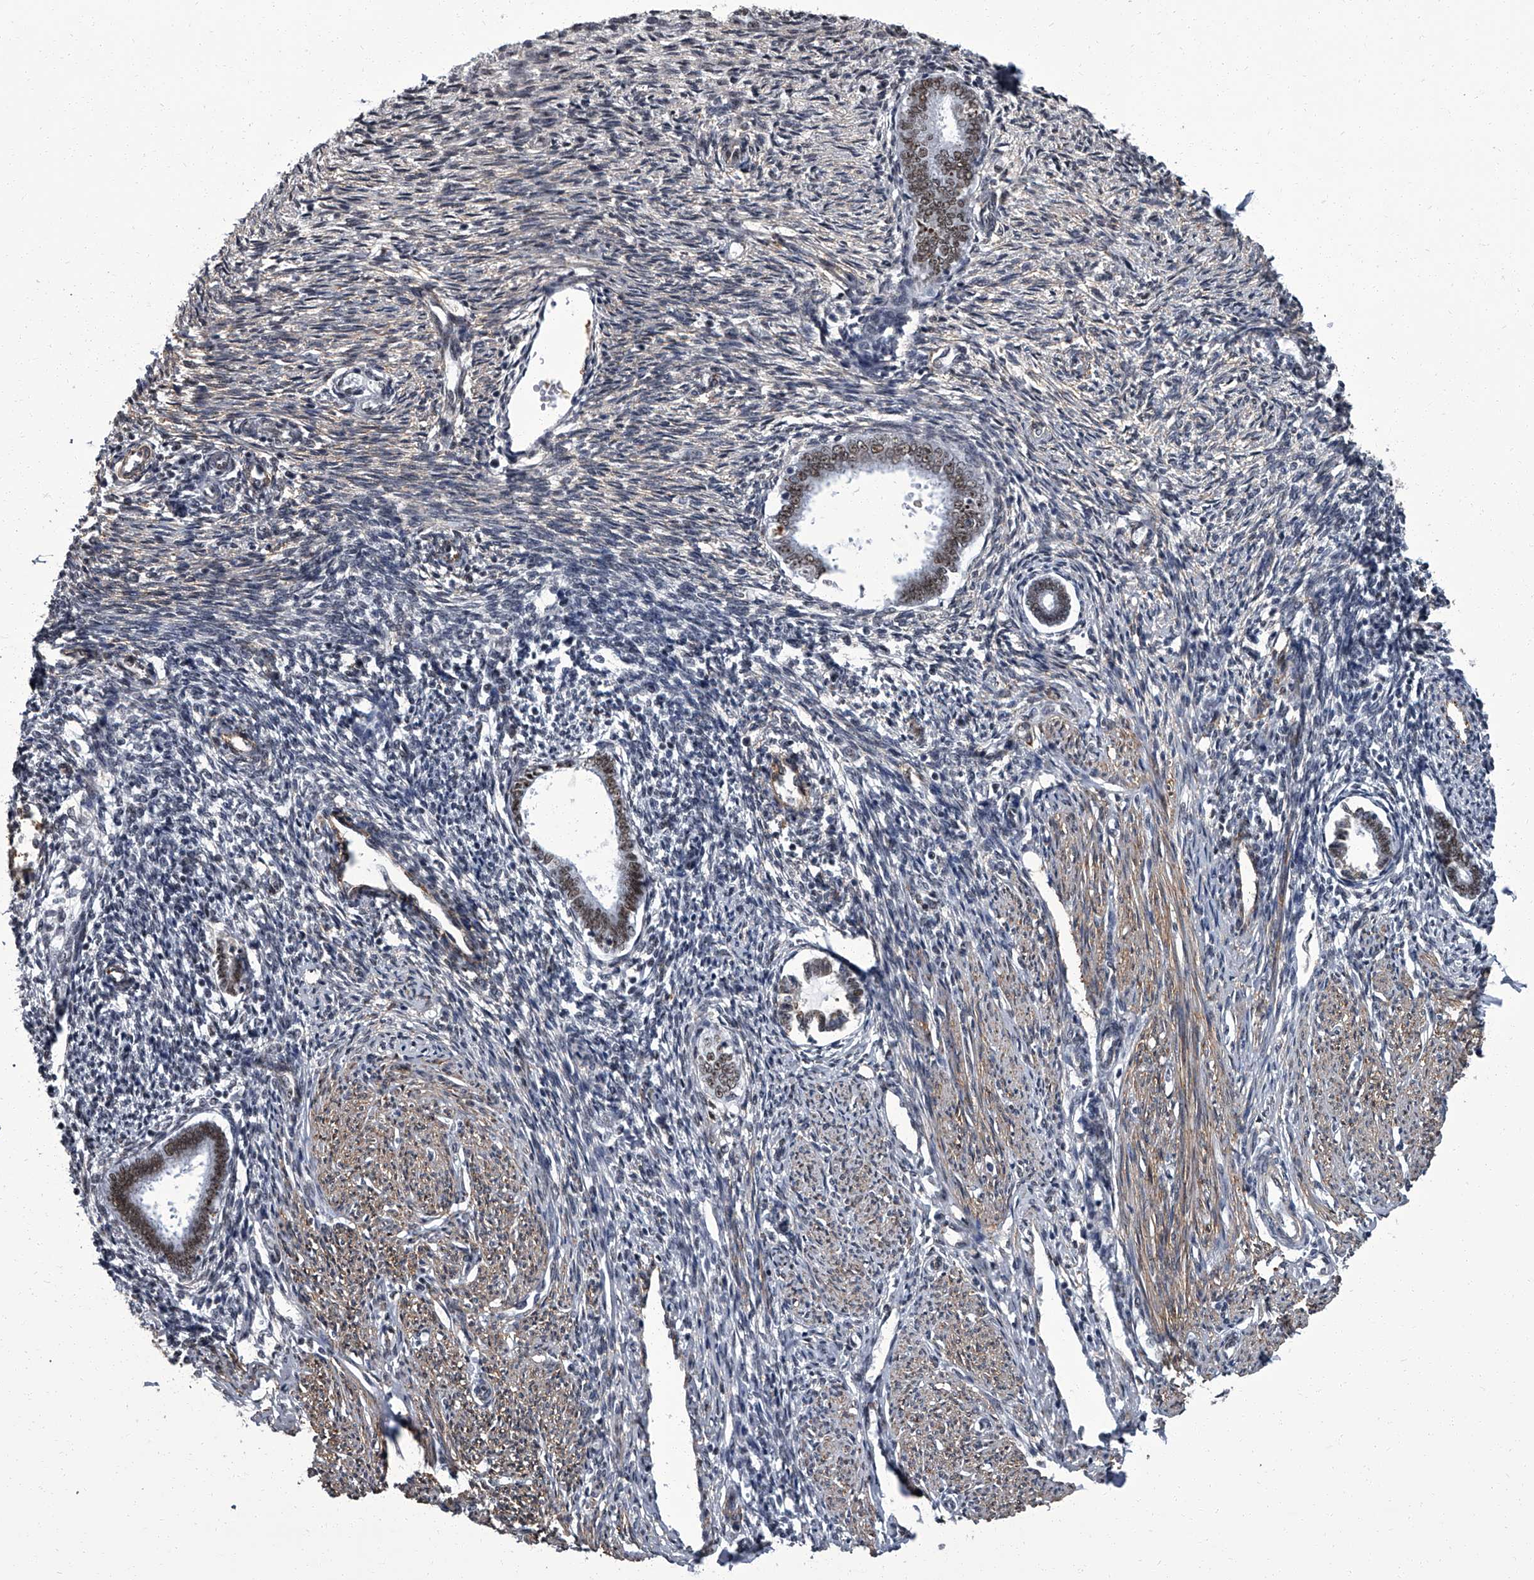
{"staining": {"intensity": "negative", "quantity": "none", "location": "none"}, "tissue": "endometrium", "cell_type": "Cells in endometrial stroma", "image_type": "normal", "snomed": [{"axis": "morphology", "description": "Normal tissue, NOS"}, {"axis": "topography", "description": "Endometrium"}], "caption": "The photomicrograph shows no significant expression in cells in endometrial stroma of endometrium. (Immunohistochemistry, brightfield microscopy, high magnification).", "gene": "ZNF518B", "patient": {"sex": "female", "age": 56}}